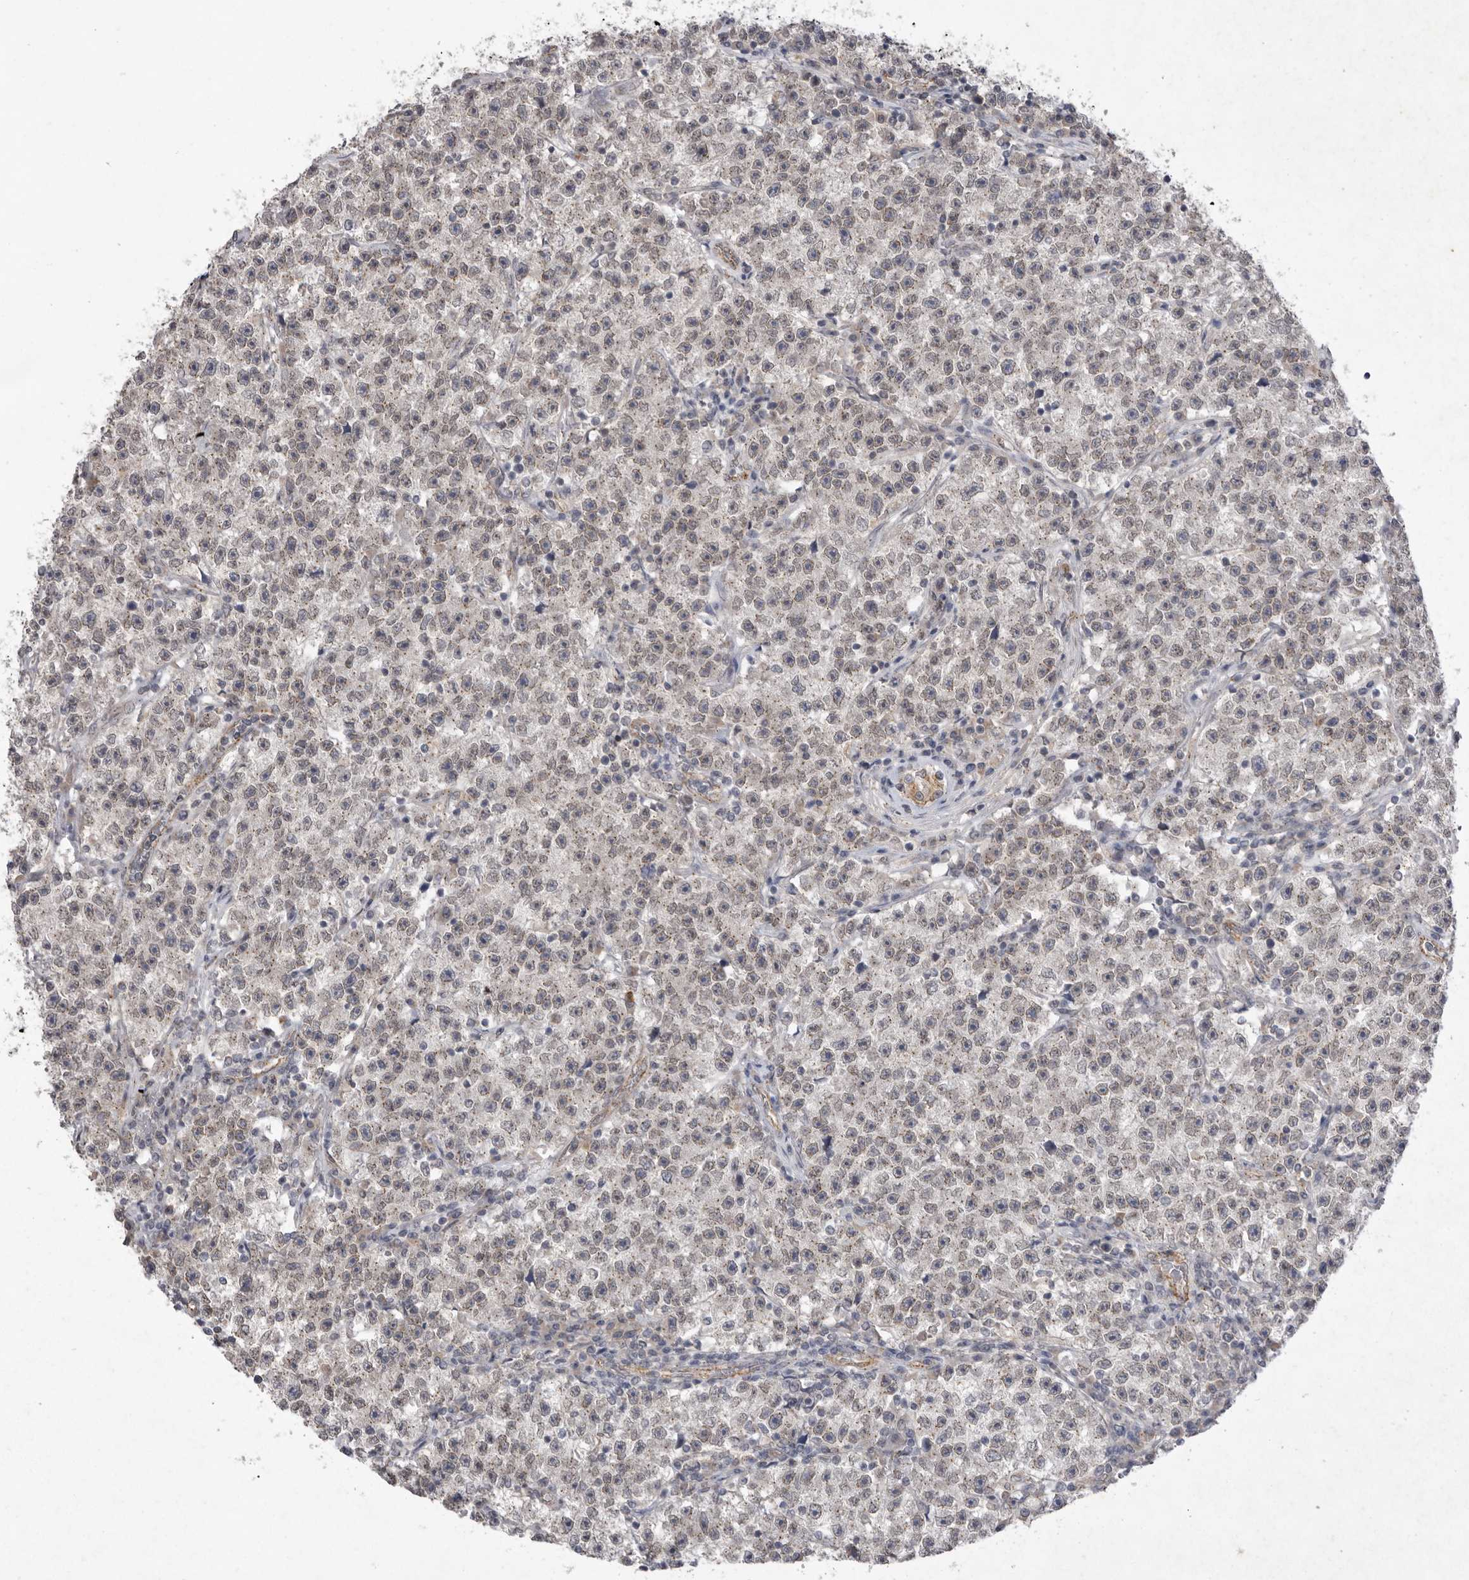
{"staining": {"intensity": "negative", "quantity": "none", "location": "none"}, "tissue": "testis cancer", "cell_type": "Tumor cells", "image_type": "cancer", "snomed": [{"axis": "morphology", "description": "Seminoma, NOS"}, {"axis": "topography", "description": "Testis"}], "caption": "IHC photomicrograph of neoplastic tissue: human testis cancer stained with DAB shows no significant protein expression in tumor cells. The staining is performed using DAB (3,3'-diaminobenzidine) brown chromogen with nuclei counter-stained in using hematoxylin.", "gene": "TLR3", "patient": {"sex": "male", "age": 22}}